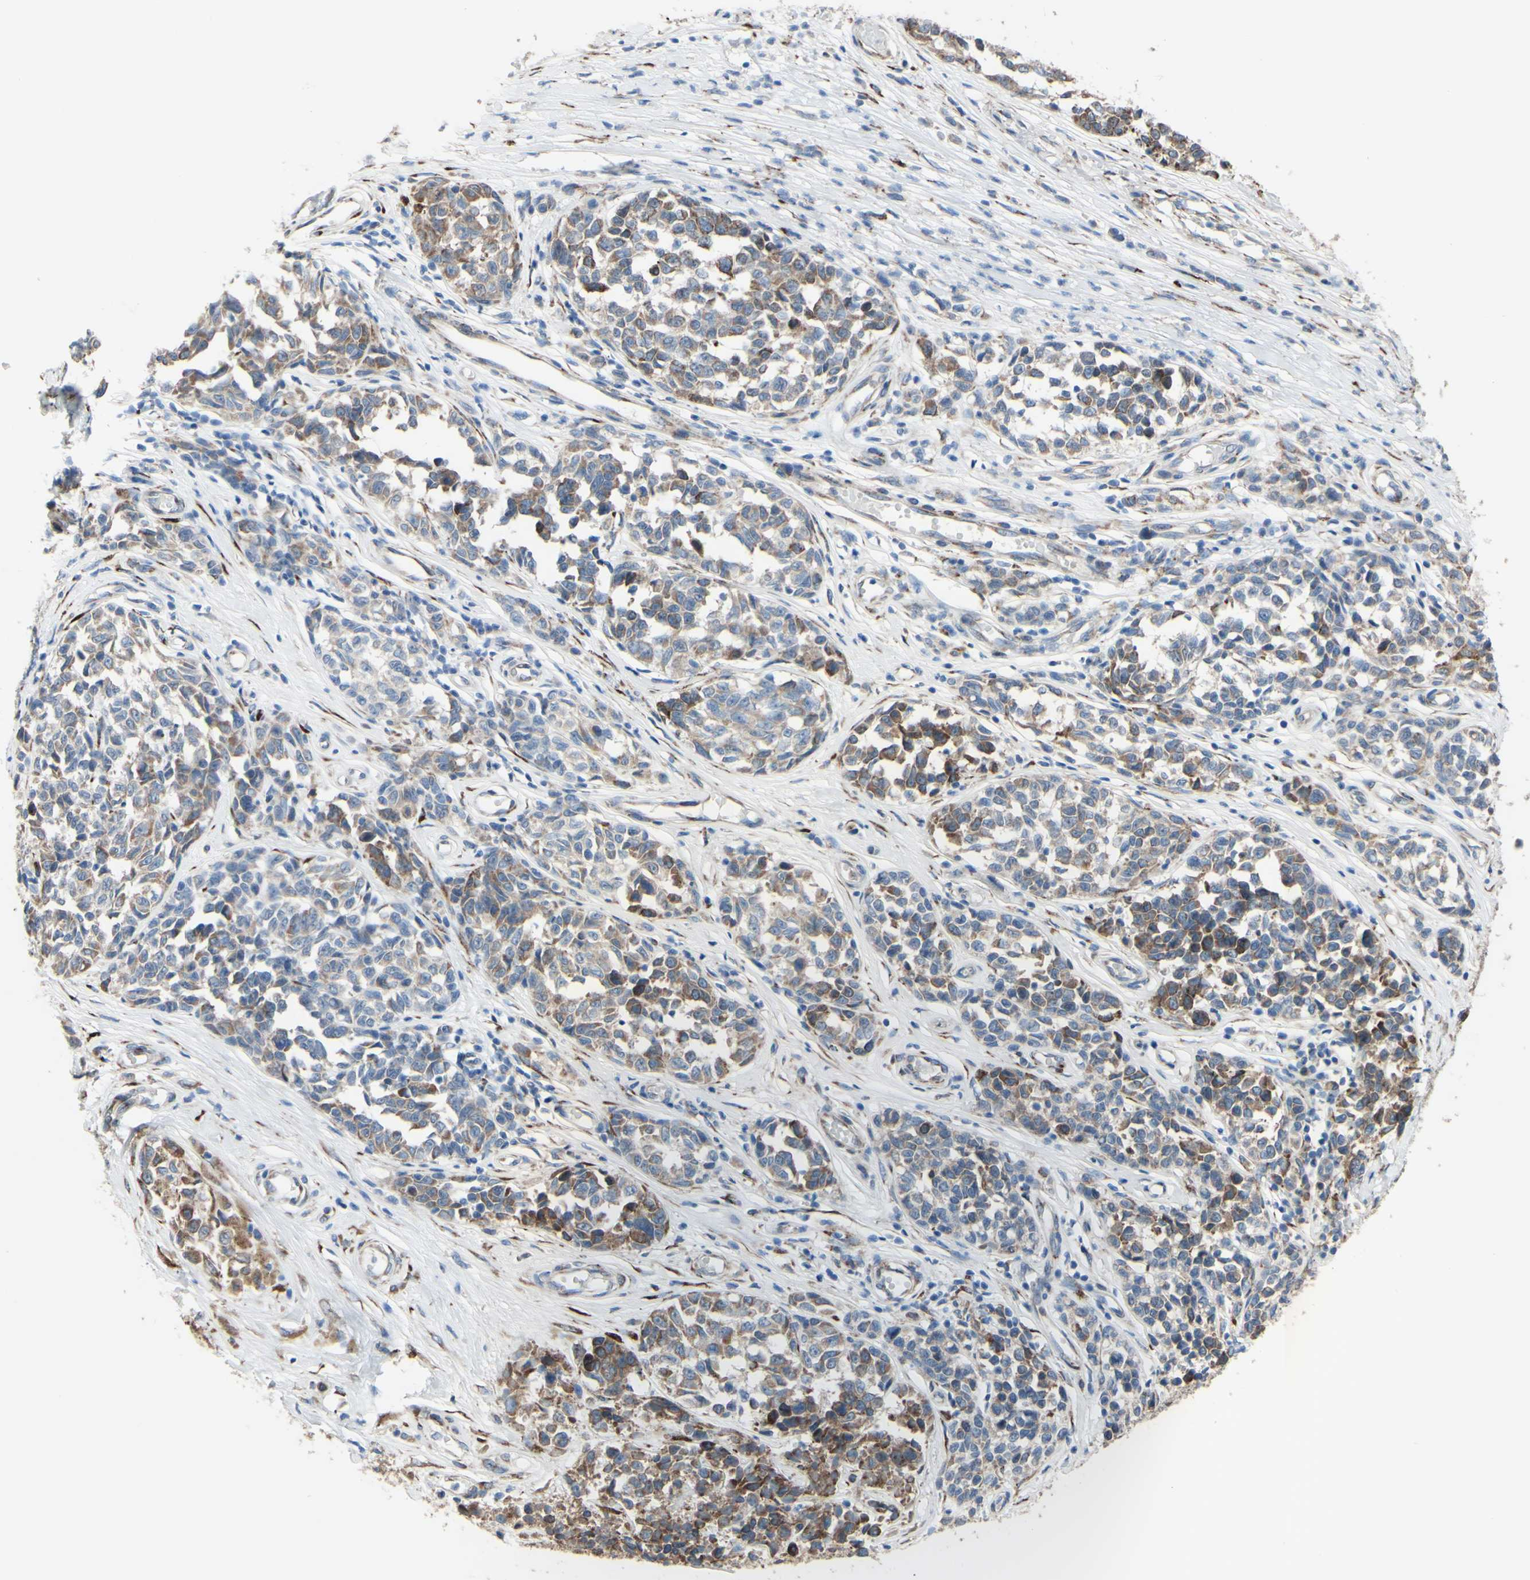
{"staining": {"intensity": "moderate", "quantity": ">75%", "location": "cytoplasmic/membranous"}, "tissue": "melanoma", "cell_type": "Tumor cells", "image_type": "cancer", "snomed": [{"axis": "morphology", "description": "Malignant melanoma, NOS"}, {"axis": "topography", "description": "Skin"}], "caption": "Human melanoma stained with a protein marker exhibits moderate staining in tumor cells.", "gene": "AGPAT5", "patient": {"sex": "female", "age": 64}}